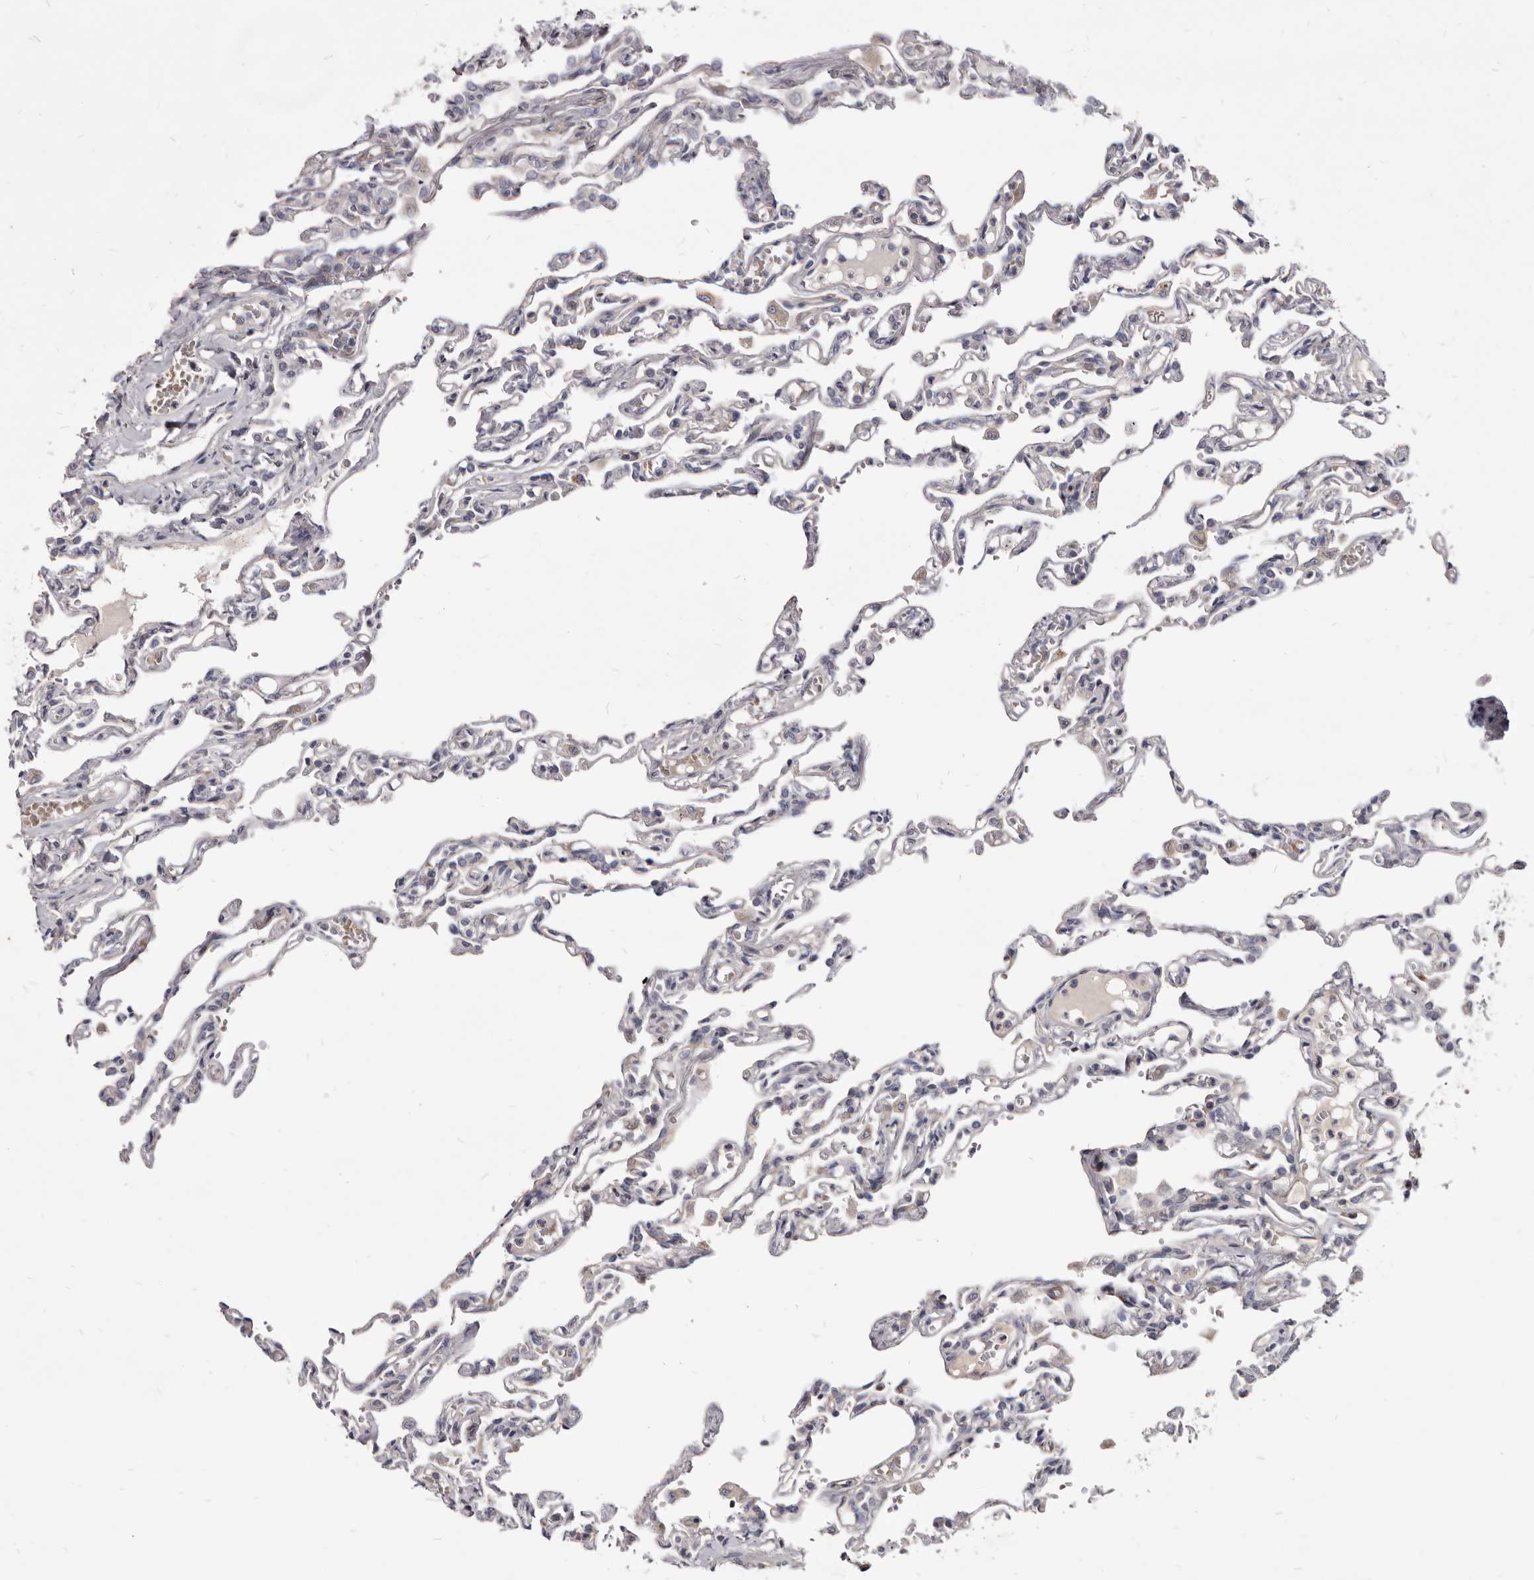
{"staining": {"intensity": "weak", "quantity": "<25%", "location": "cytoplasmic/membranous"}, "tissue": "lung", "cell_type": "Alveolar cells", "image_type": "normal", "snomed": [{"axis": "morphology", "description": "Normal tissue, NOS"}, {"axis": "topography", "description": "Lung"}], "caption": "The micrograph shows no significant staining in alveolar cells of lung.", "gene": "FAS", "patient": {"sex": "male", "age": 21}}